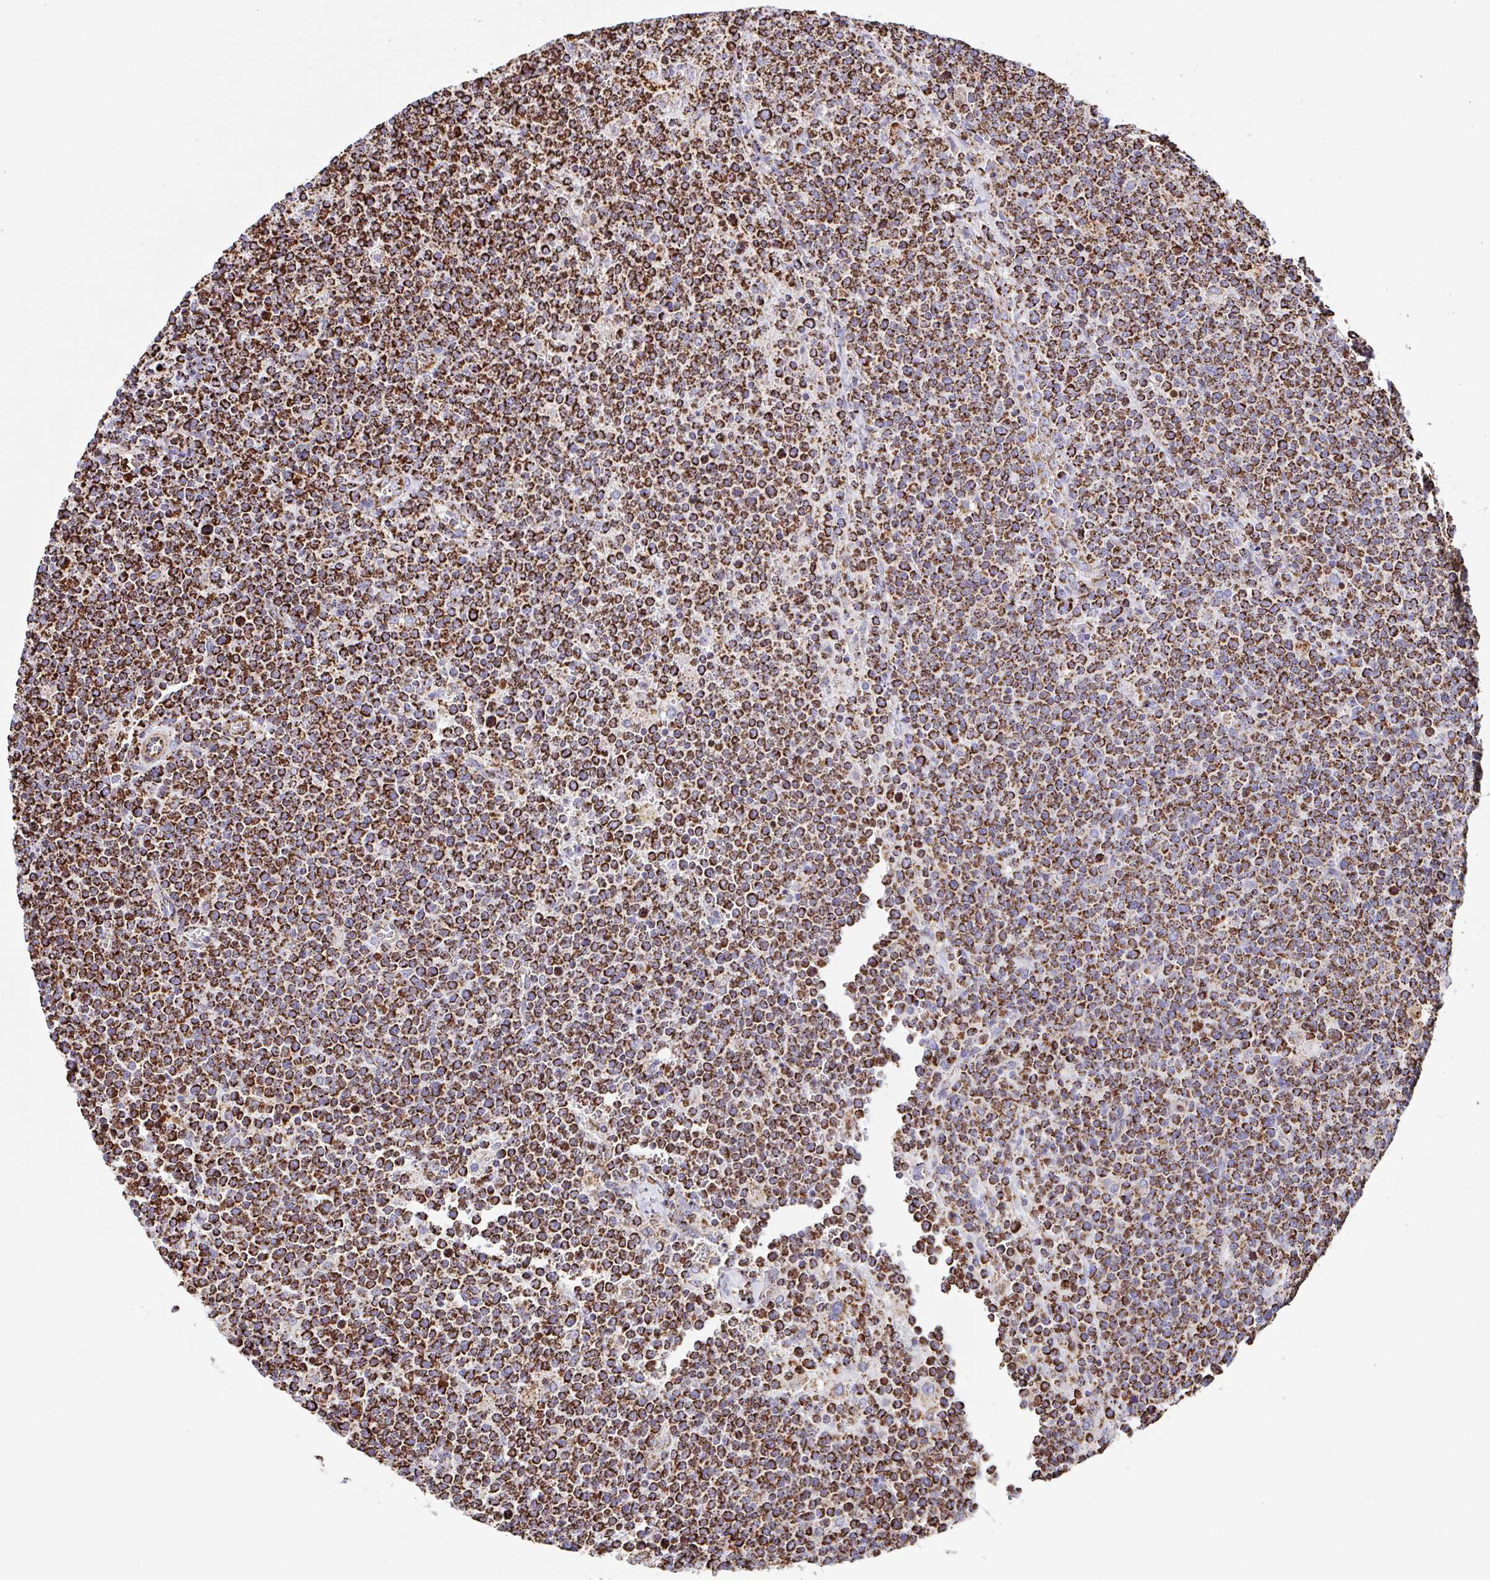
{"staining": {"intensity": "strong", "quantity": ">75%", "location": "cytoplasmic/membranous"}, "tissue": "lymphoma", "cell_type": "Tumor cells", "image_type": "cancer", "snomed": [{"axis": "morphology", "description": "Malignant lymphoma, non-Hodgkin's type, High grade"}, {"axis": "topography", "description": "Lymph node"}], "caption": "IHC histopathology image of neoplastic tissue: human lymphoma stained using immunohistochemistry exhibits high levels of strong protein expression localized specifically in the cytoplasmic/membranous of tumor cells, appearing as a cytoplasmic/membranous brown color.", "gene": "ANKRD33B", "patient": {"sex": "male", "age": 61}}